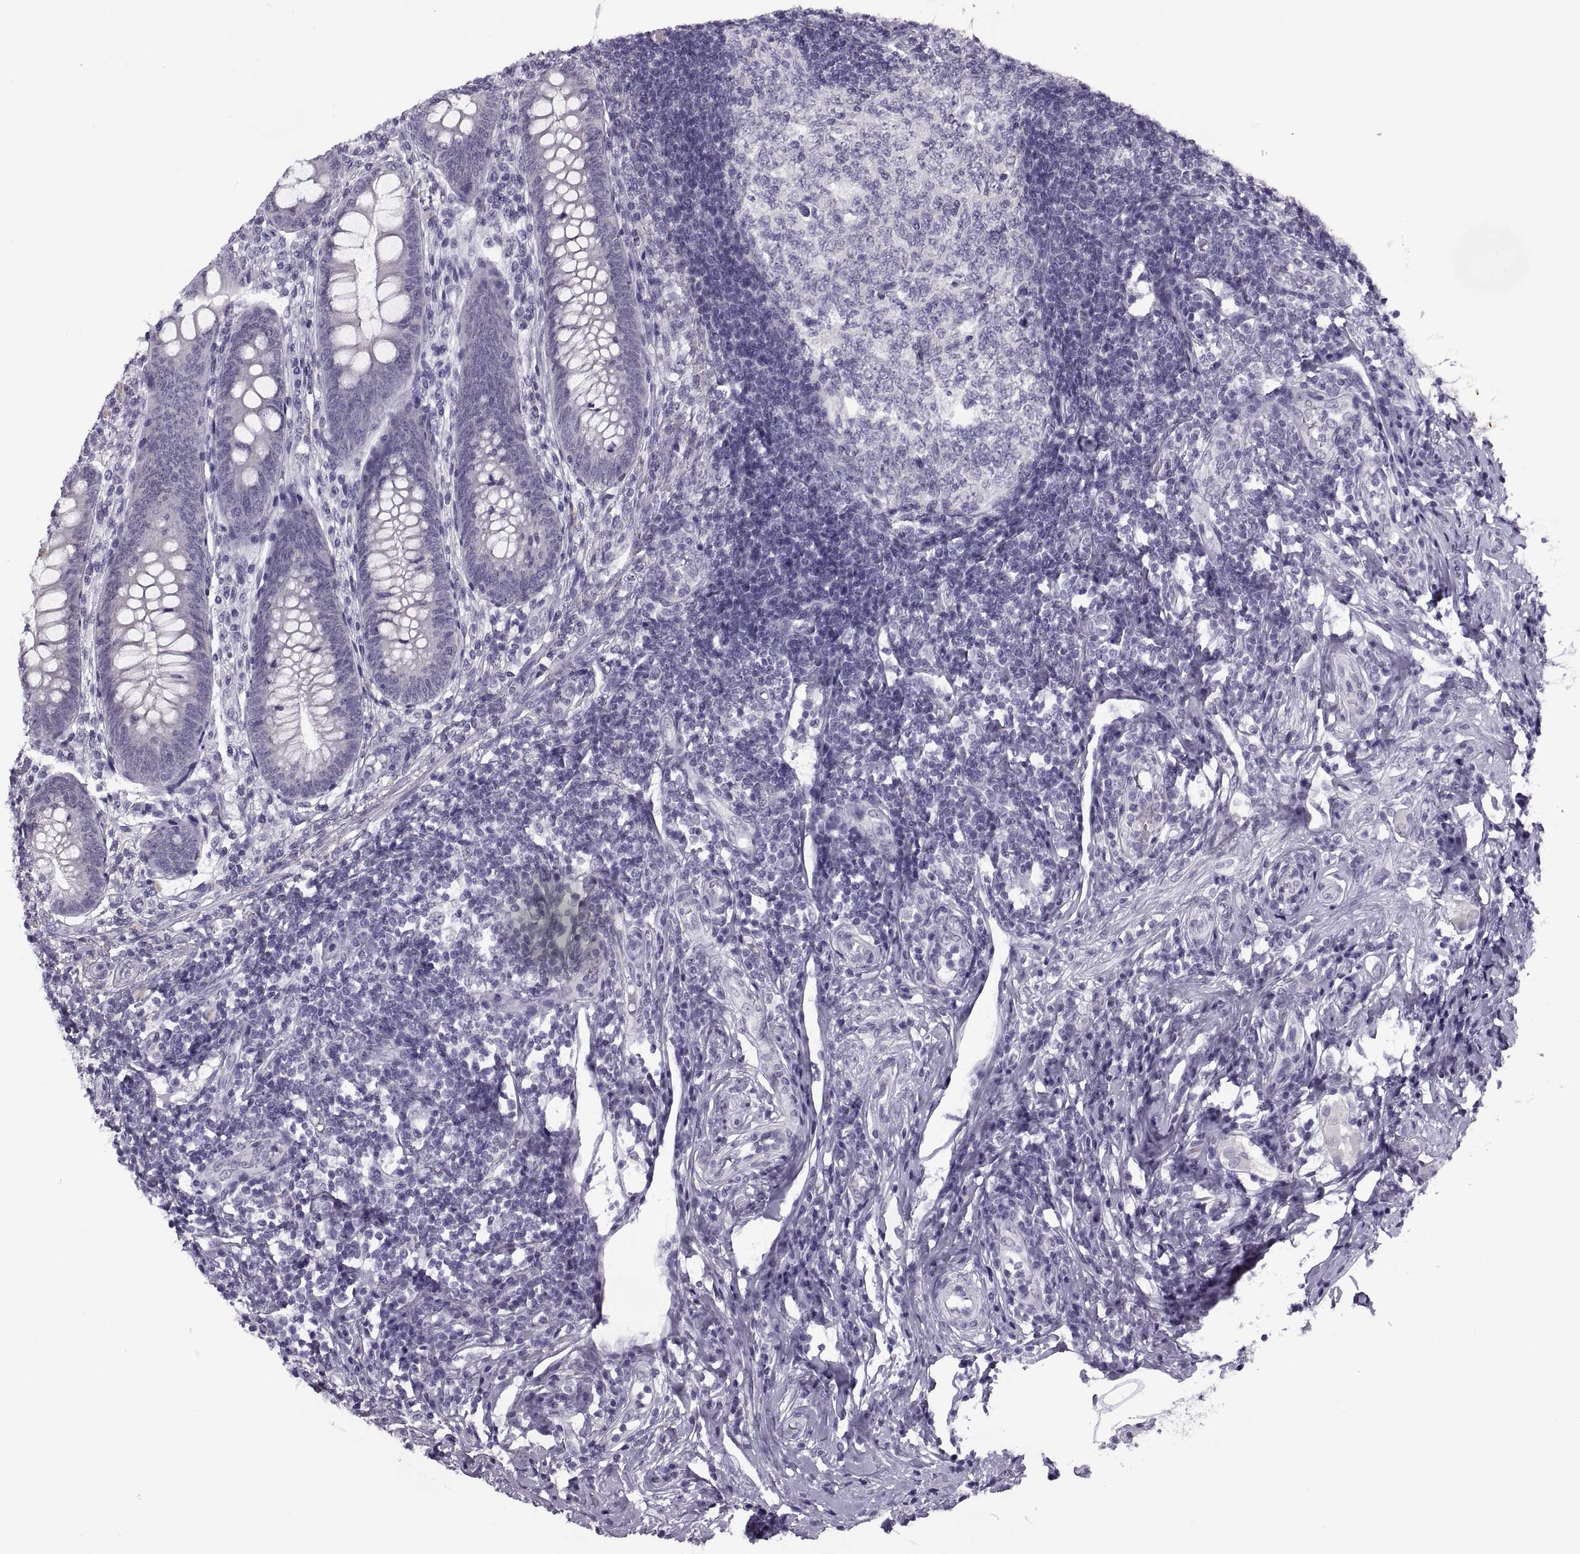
{"staining": {"intensity": "negative", "quantity": "none", "location": "none"}, "tissue": "appendix", "cell_type": "Glandular cells", "image_type": "normal", "snomed": [{"axis": "morphology", "description": "Normal tissue, NOS"}, {"axis": "morphology", "description": "Inflammation, NOS"}, {"axis": "topography", "description": "Appendix"}], "caption": "This is a photomicrograph of immunohistochemistry (IHC) staining of benign appendix, which shows no positivity in glandular cells. Brightfield microscopy of IHC stained with DAB (3,3'-diaminobenzidine) (brown) and hematoxylin (blue), captured at high magnification.", "gene": "TBC1D3B", "patient": {"sex": "male", "age": 16}}